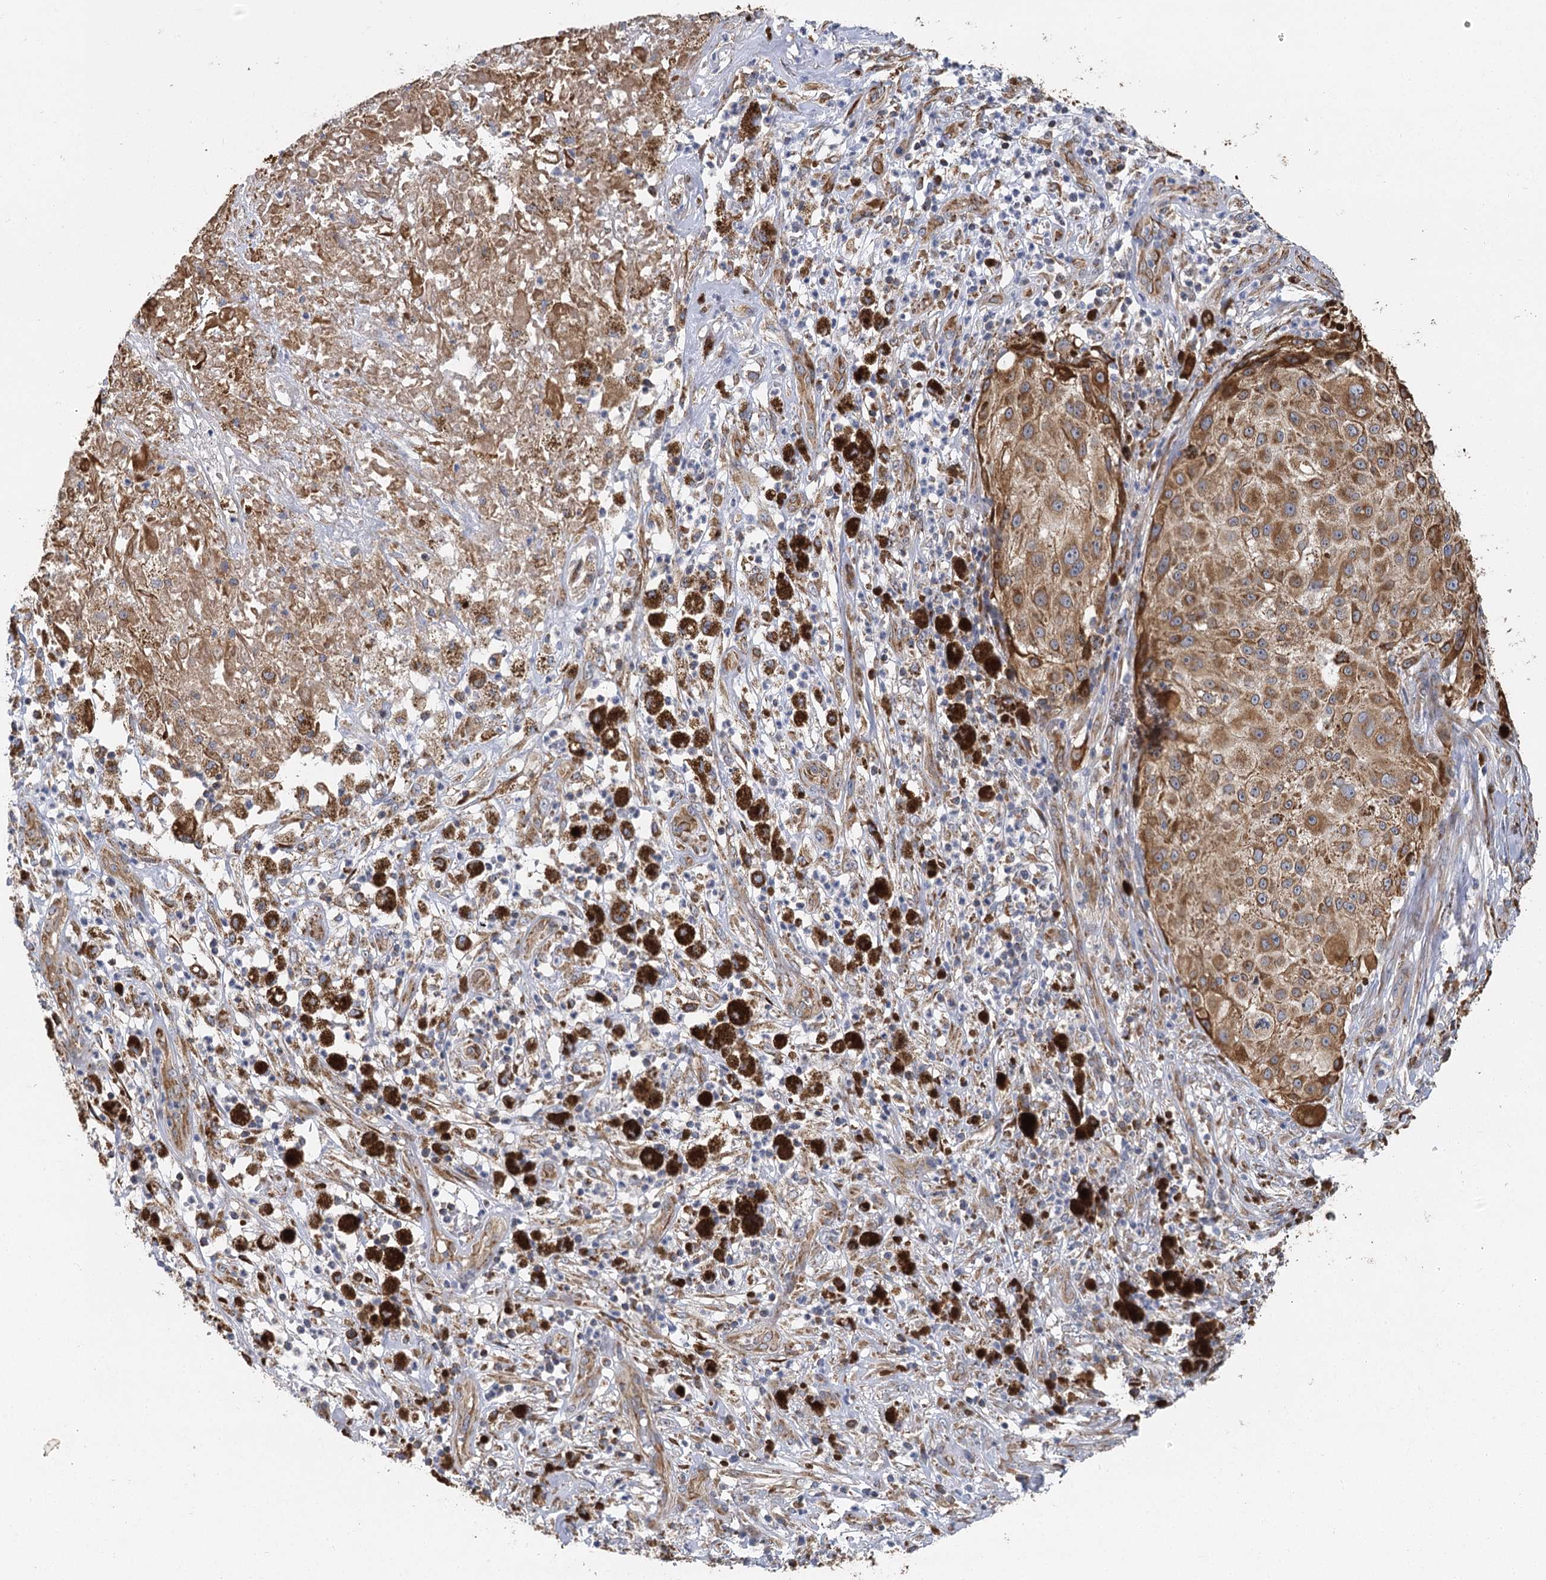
{"staining": {"intensity": "moderate", "quantity": ">75%", "location": "cytoplasmic/membranous"}, "tissue": "melanoma", "cell_type": "Tumor cells", "image_type": "cancer", "snomed": [{"axis": "morphology", "description": "Necrosis, NOS"}, {"axis": "morphology", "description": "Malignant melanoma, NOS"}, {"axis": "topography", "description": "Skin"}], "caption": "This is an image of immunohistochemistry staining of melanoma, which shows moderate positivity in the cytoplasmic/membranous of tumor cells.", "gene": "IL11RA", "patient": {"sex": "female", "age": 87}}